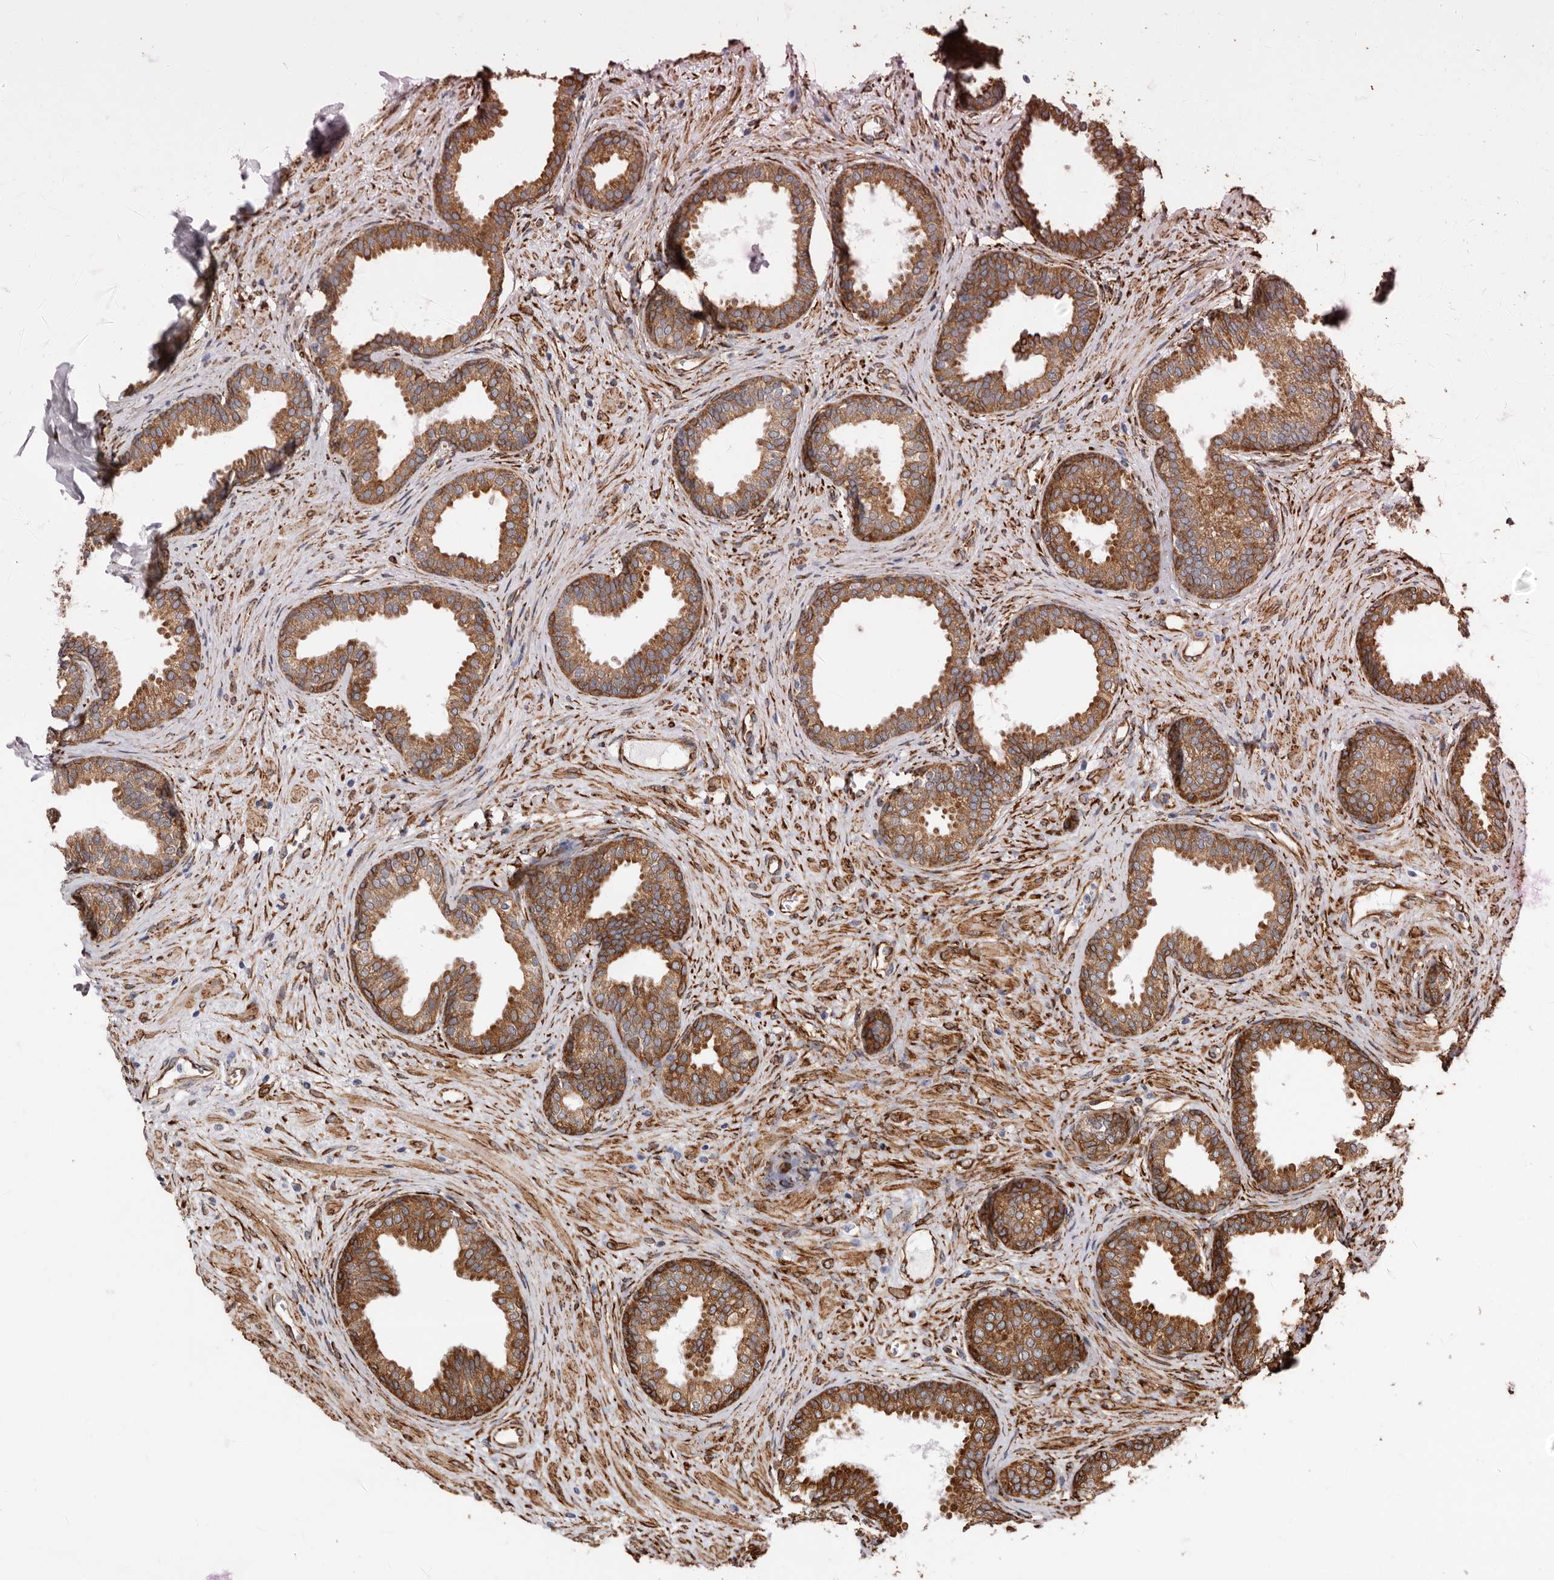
{"staining": {"intensity": "strong", "quantity": ">75%", "location": "cytoplasmic/membranous"}, "tissue": "prostate", "cell_type": "Glandular cells", "image_type": "normal", "snomed": [{"axis": "morphology", "description": "Normal tissue, NOS"}, {"axis": "topography", "description": "Prostate"}], "caption": "Immunohistochemical staining of benign prostate reveals strong cytoplasmic/membranous protein staining in about >75% of glandular cells. The protein of interest is shown in brown color, while the nuclei are stained blue.", "gene": "SEMA3E", "patient": {"sex": "male", "age": 76}}